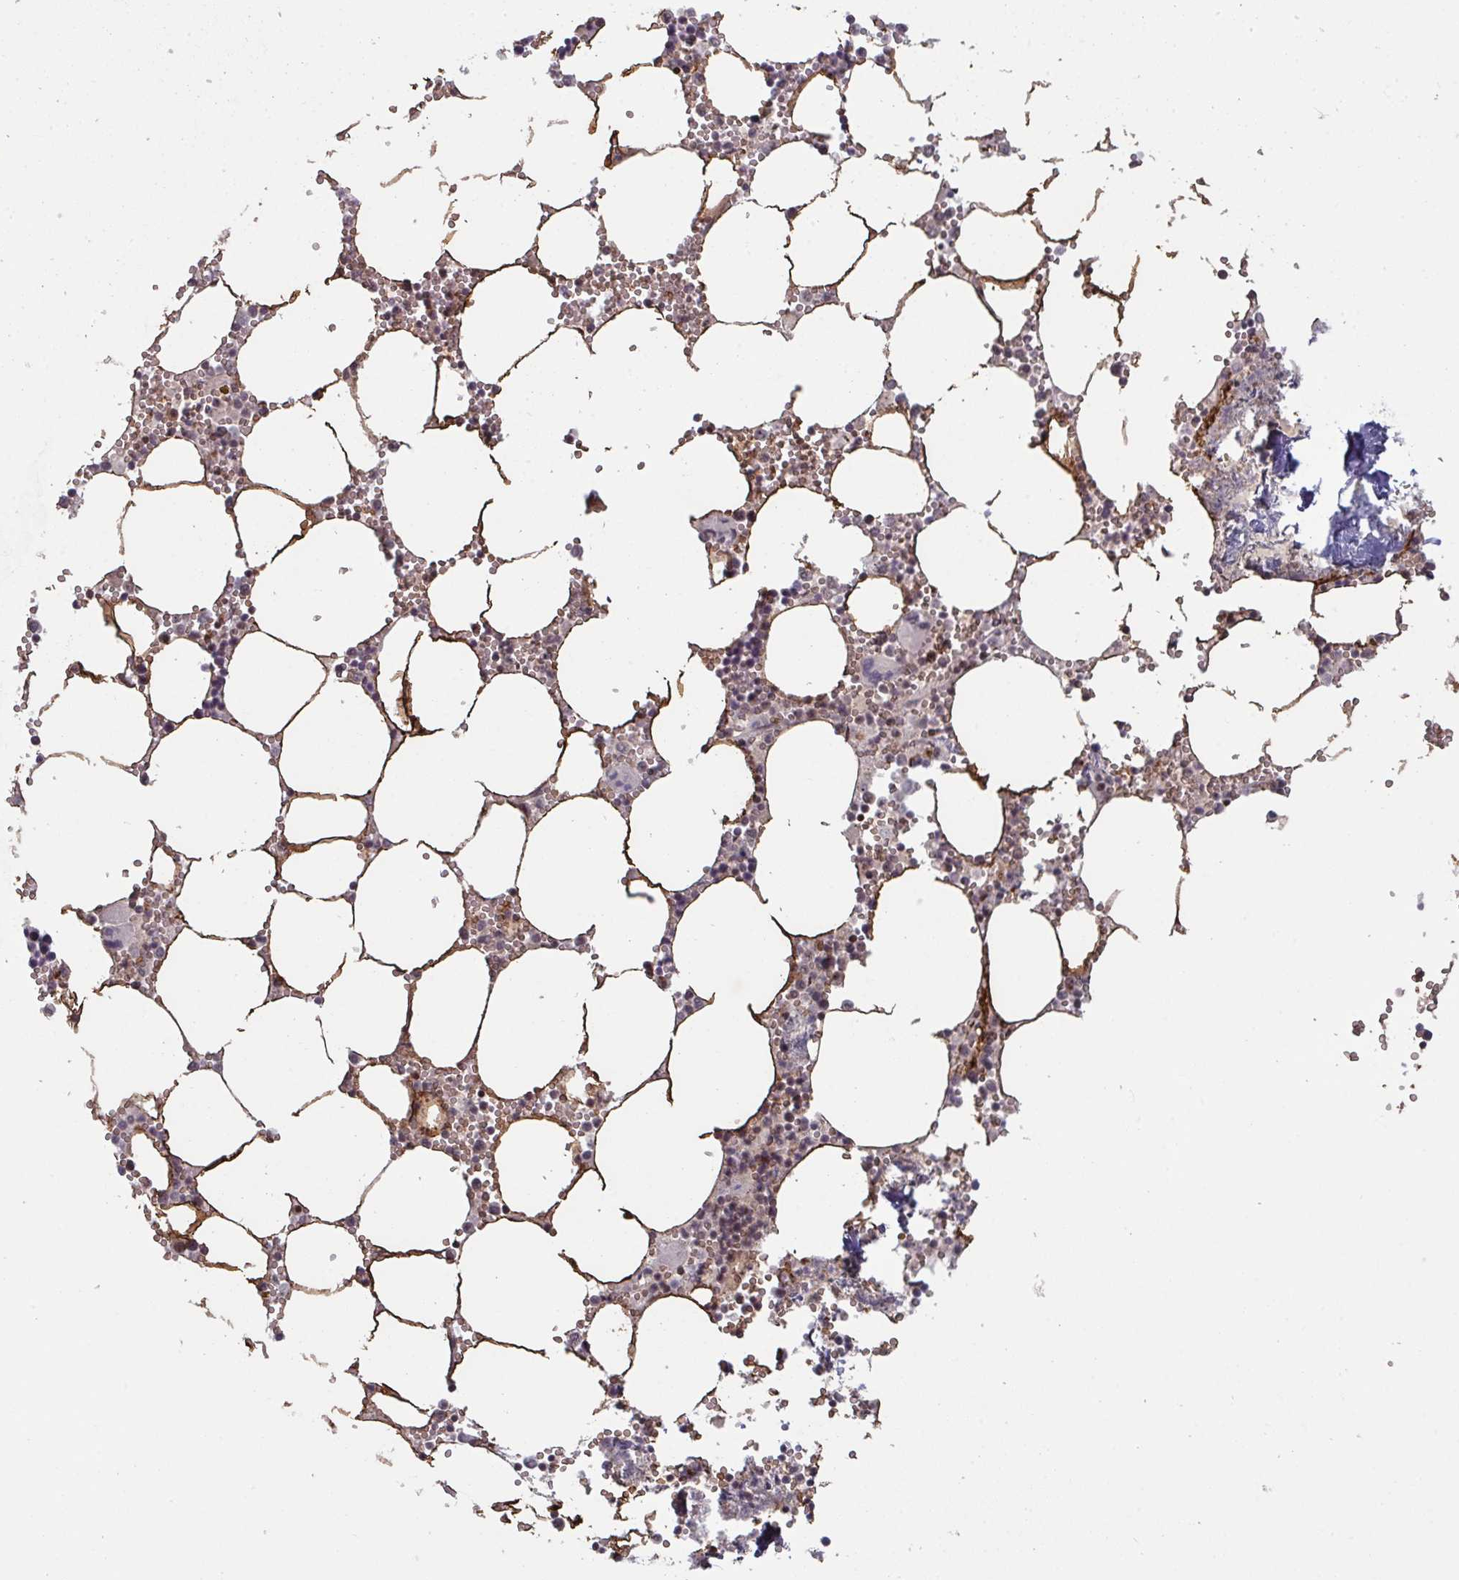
{"staining": {"intensity": "negative", "quantity": "none", "location": "none"}, "tissue": "bone marrow", "cell_type": "Hematopoietic cells", "image_type": "normal", "snomed": [{"axis": "morphology", "description": "Normal tissue, NOS"}, {"axis": "topography", "description": "Bone marrow"}], "caption": "Hematopoietic cells show no significant expression in normal bone marrow.", "gene": "NLRP13", "patient": {"sex": "male", "age": 54}}